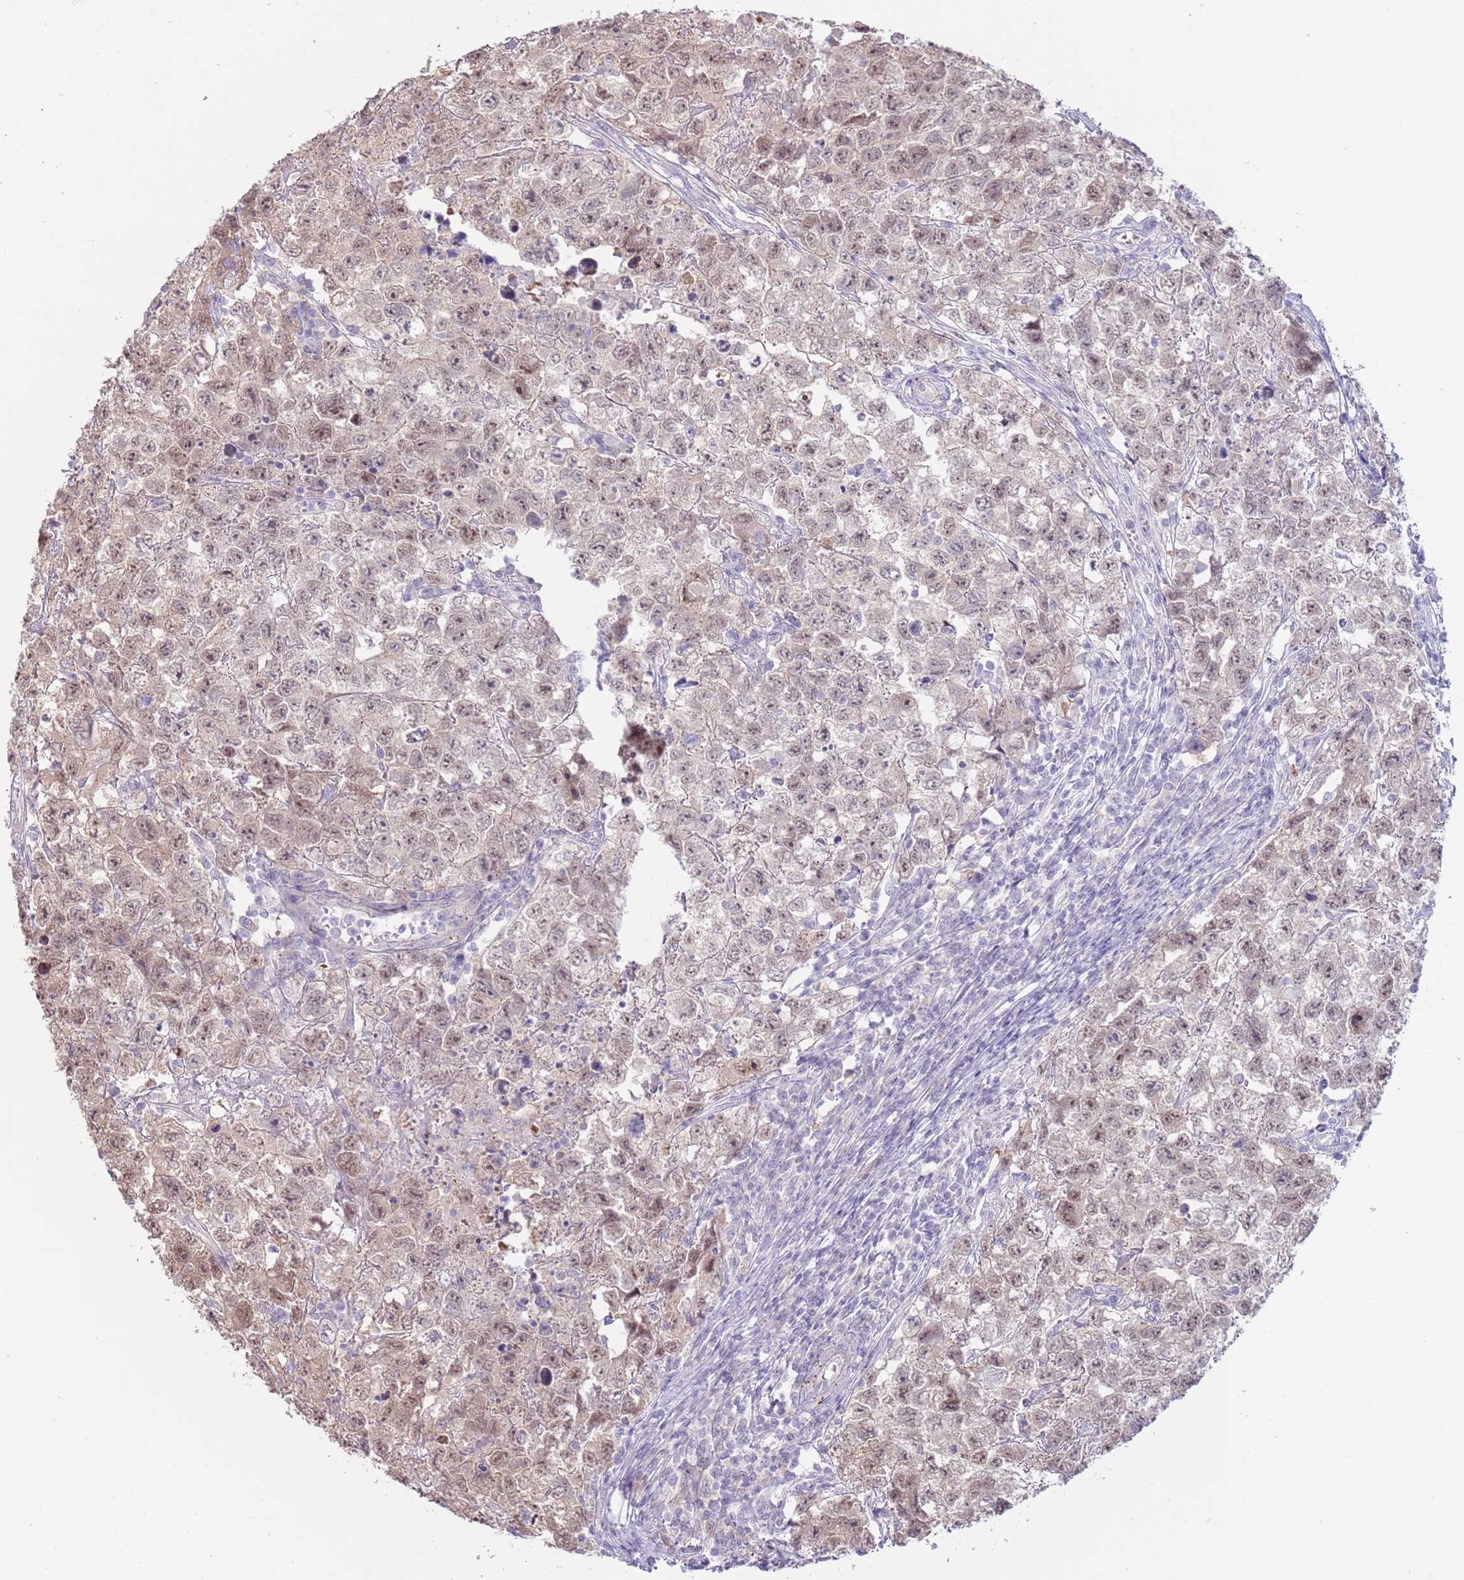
{"staining": {"intensity": "weak", "quantity": "25%-75%", "location": "nuclear"}, "tissue": "testis cancer", "cell_type": "Tumor cells", "image_type": "cancer", "snomed": [{"axis": "morphology", "description": "Carcinoma, Embryonal, NOS"}, {"axis": "topography", "description": "Testis"}], "caption": "Embryonal carcinoma (testis) was stained to show a protein in brown. There is low levels of weak nuclear expression in approximately 25%-75% of tumor cells.", "gene": "LDHD", "patient": {"sex": "male", "age": 22}}